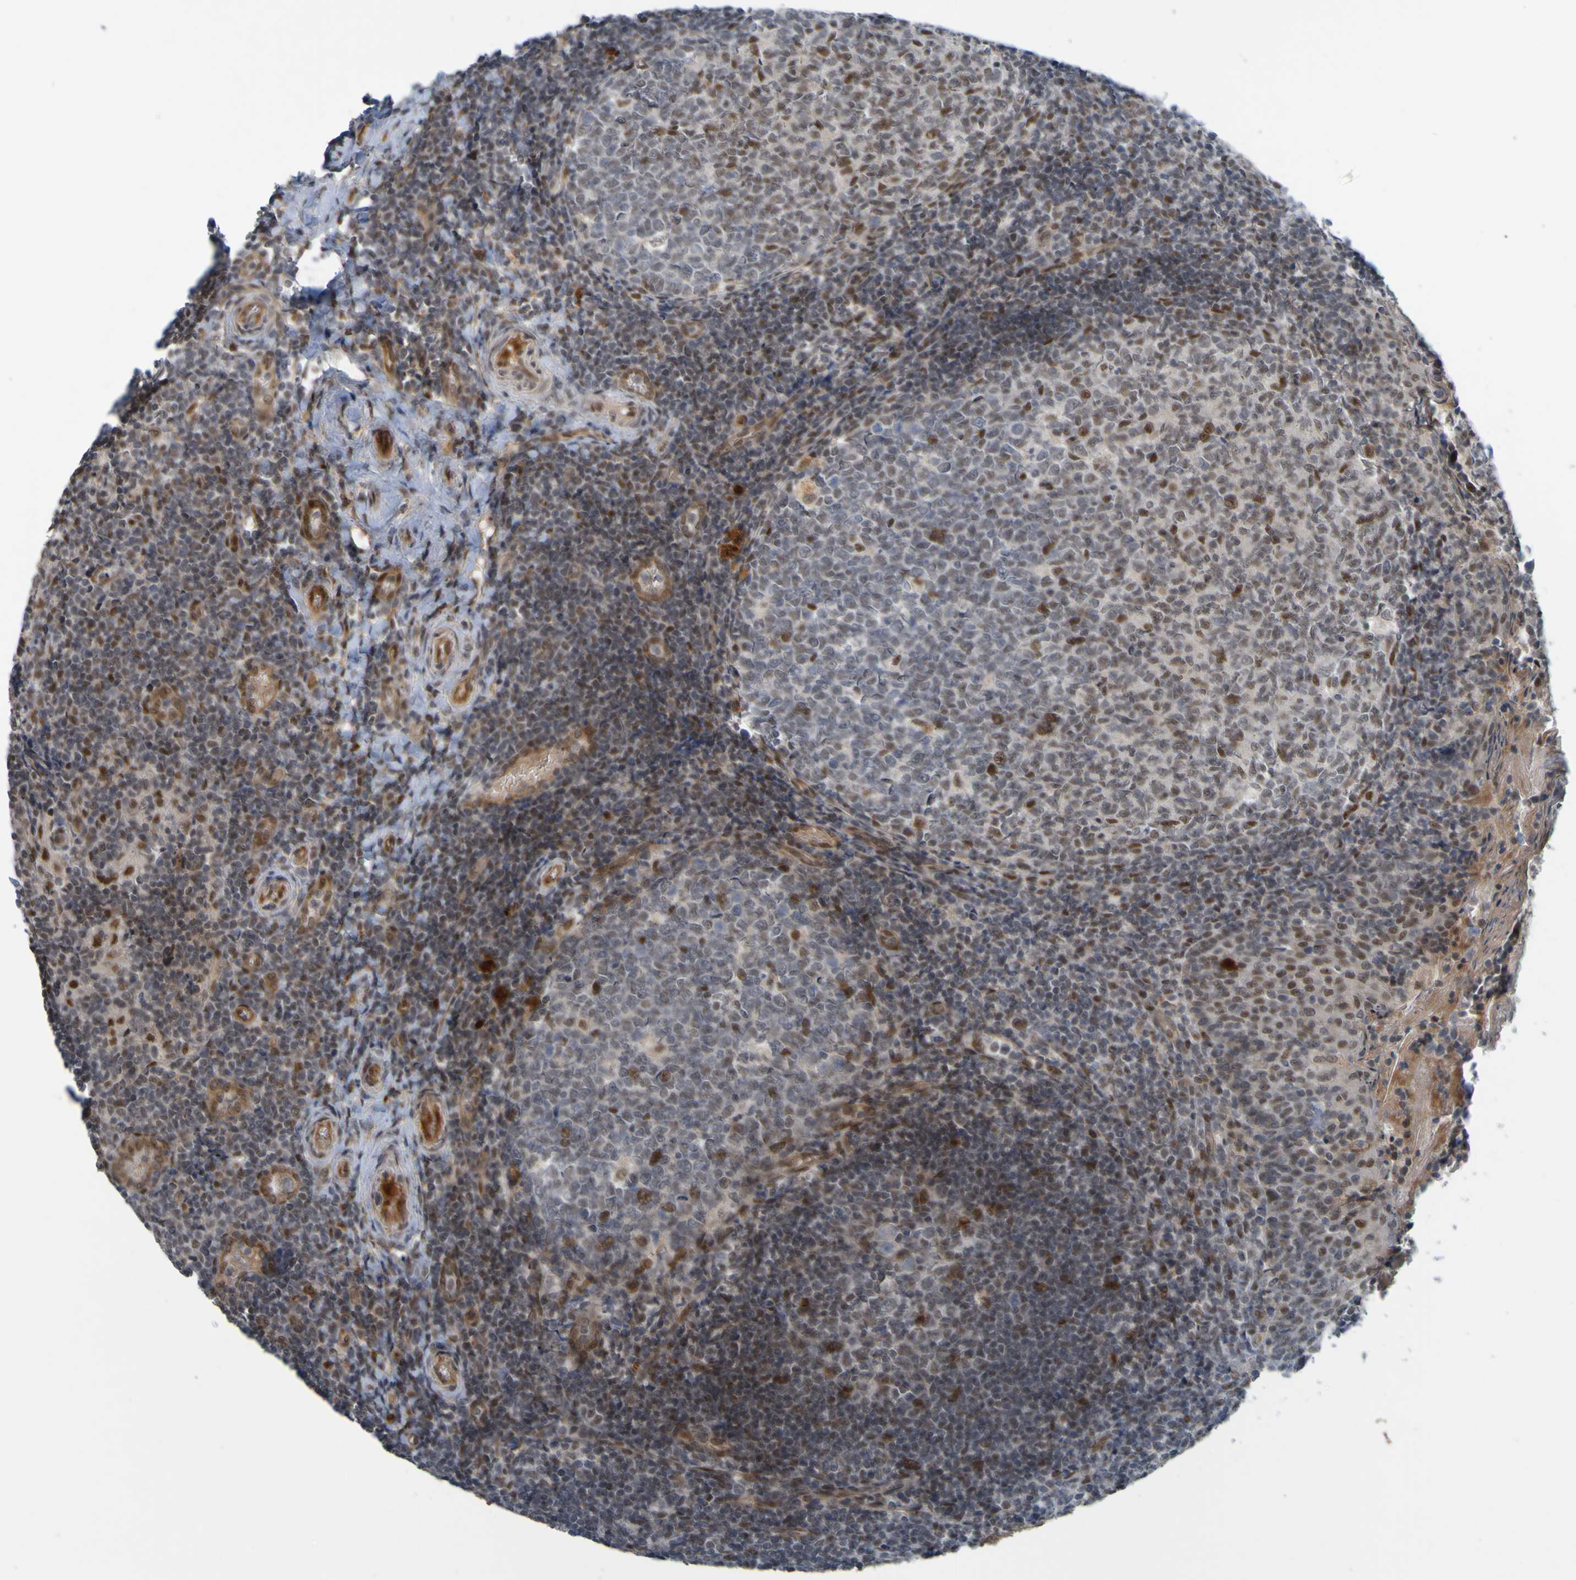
{"staining": {"intensity": "moderate", "quantity": "<25%", "location": "nuclear"}, "tissue": "tonsil", "cell_type": "Germinal center cells", "image_type": "normal", "snomed": [{"axis": "morphology", "description": "Normal tissue, NOS"}, {"axis": "topography", "description": "Tonsil"}], "caption": "Moderate nuclear expression is identified in about <25% of germinal center cells in benign tonsil.", "gene": "MCPH1", "patient": {"sex": "female", "age": 19}}